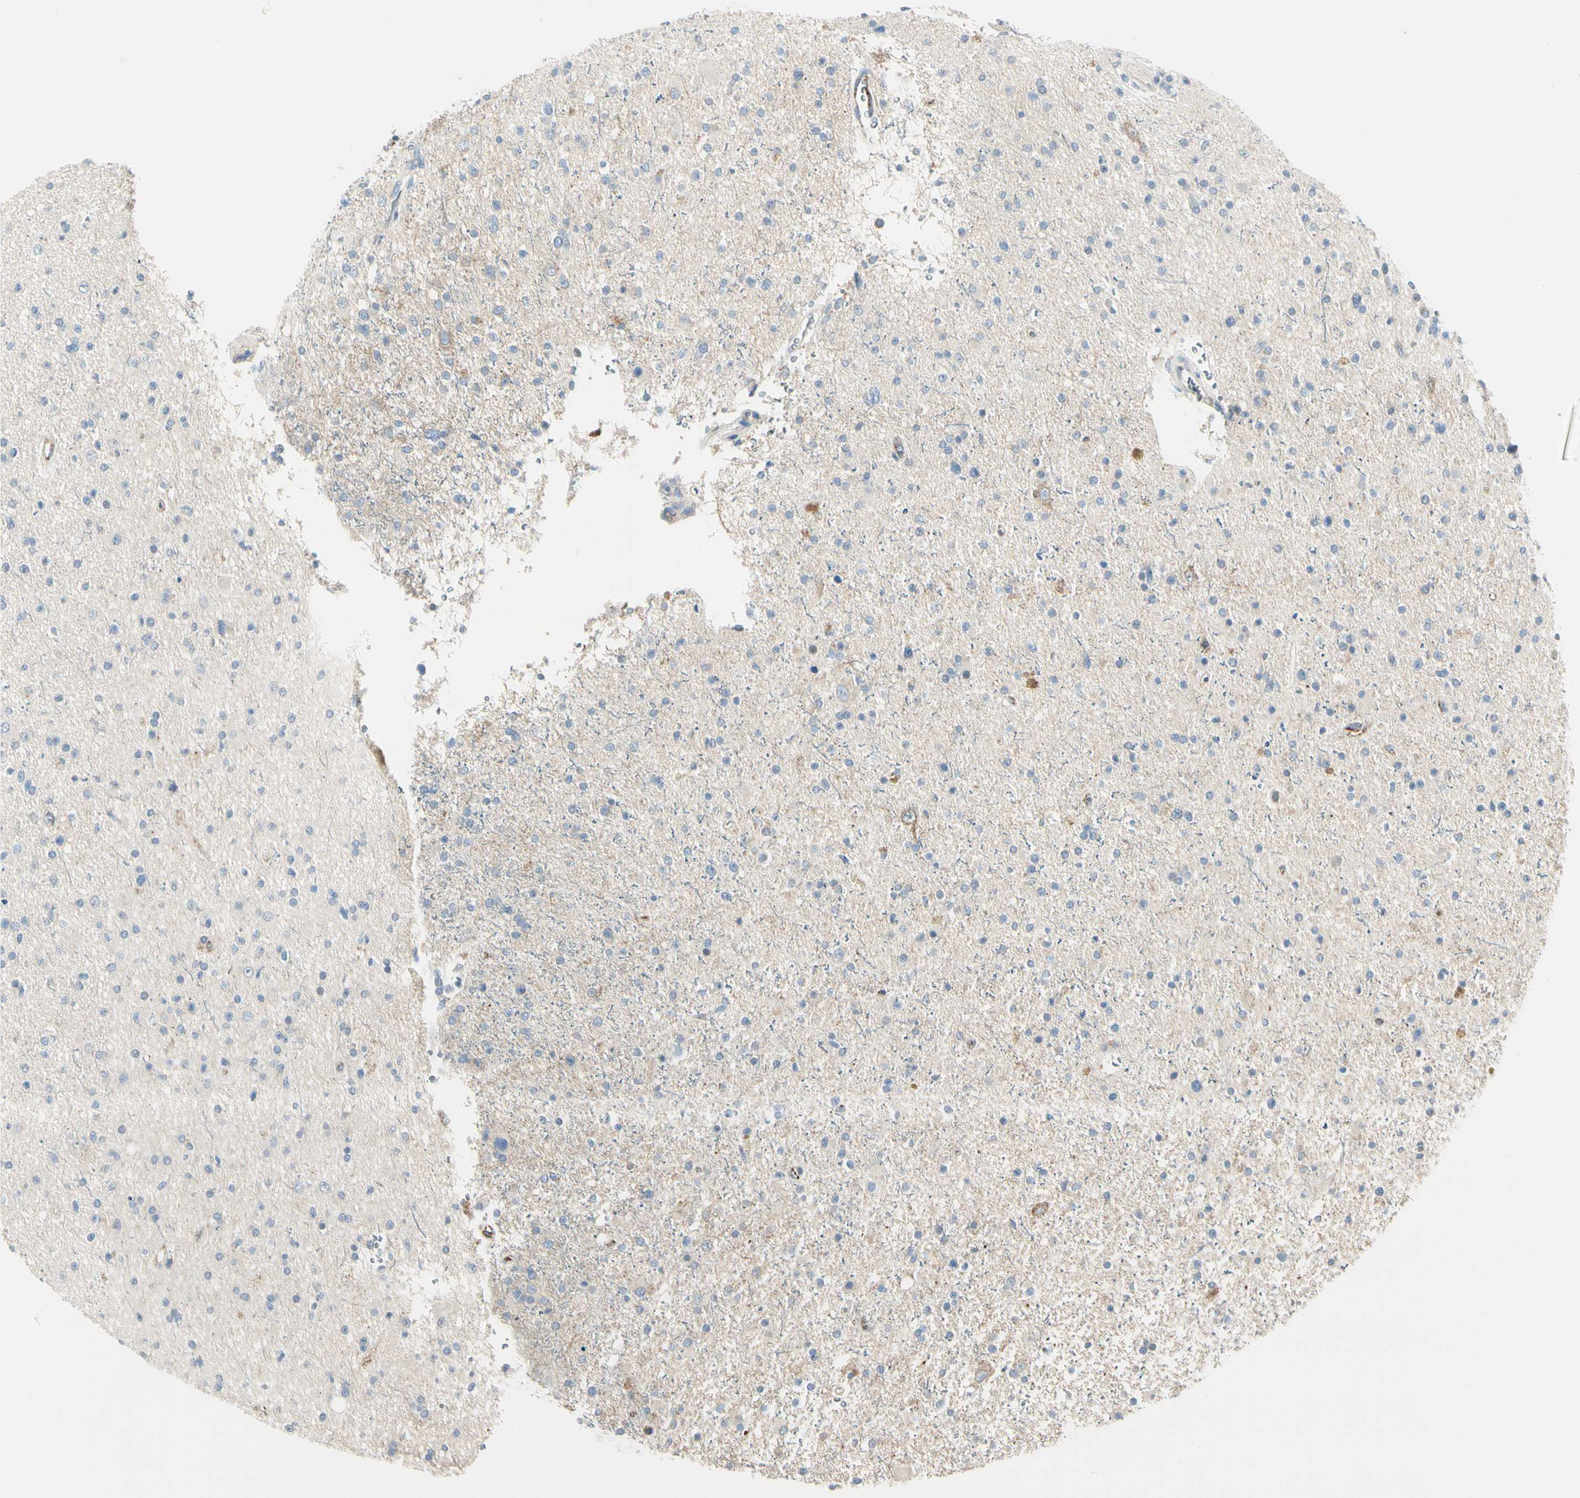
{"staining": {"intensity": "moderate", "quantity": "<25%", "location": "cytoplasmic/membranous"}, "tissue": "glioma", "cell_type": "Tumor cells", "image_type": "cancer", "snomed": [{"axis": "morphology", "description": "Glioma, malignant, High grade"}, {"axis": "topography", "description": "Brain"}], "caption": "Immunohistochemistry image of neoplastic tissue: malignant glioma (high-grade) stained using immunohistochemistry (IHC) reveals low levels of moderate protein expression localized specifically in the cytoplasmic/membranous of tumor cells, appearing as a cytoplasmic/membranous brown color.", "gene": "SLC6A15", "patient": {"sex": "male", "age": 33}}